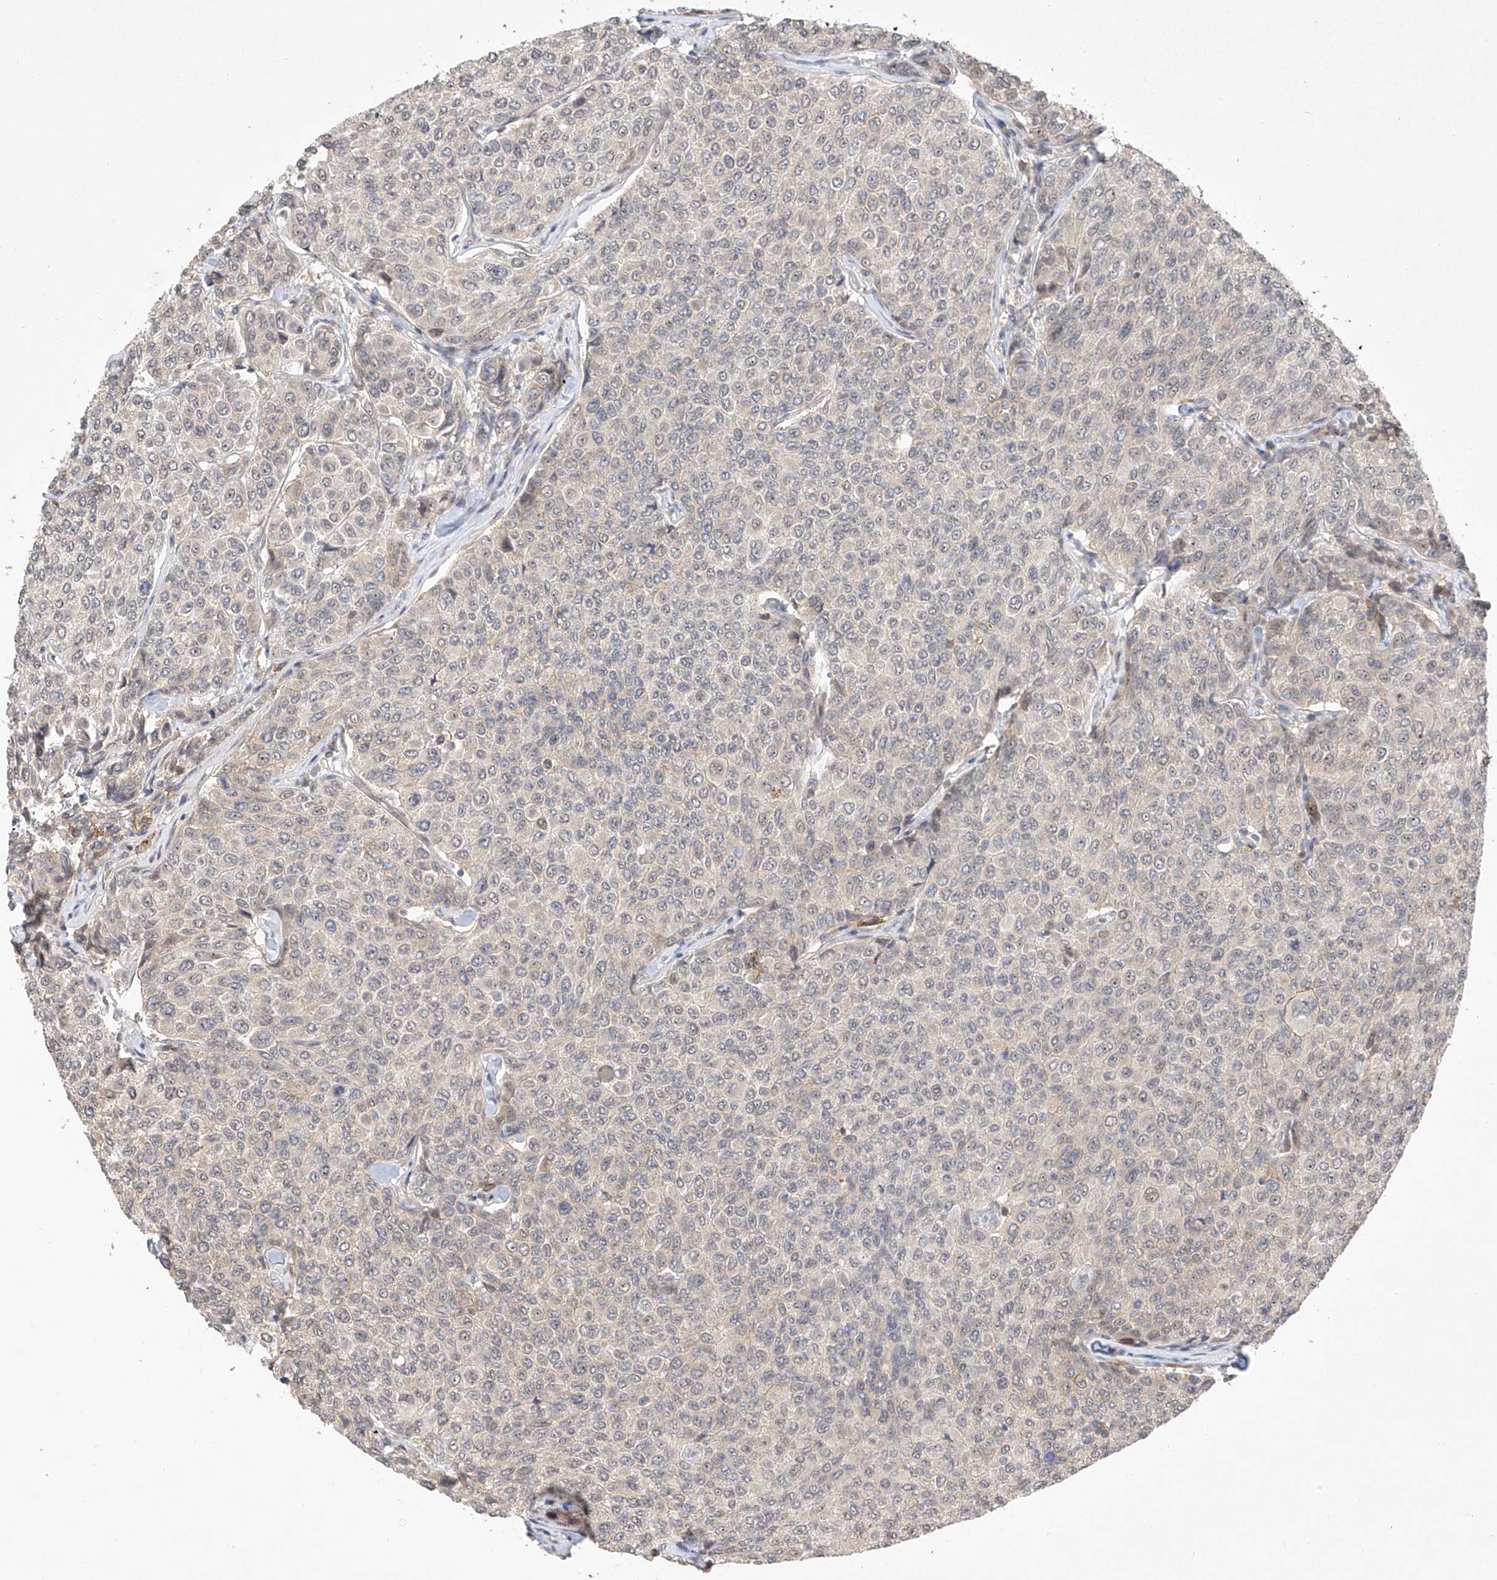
{"staining": {"intensity": "negative", "quantity": "none", "location": "none"}, "tissue": "breast cancer", "cell_type": "Tumor cells", "image_type": "cancer", "snomed": [{"axis": "morphology", "description": "Duct carcinoma"}, {"axis": "topography", "description": "Breast"}], "caption": "Immunohistochemistry of human intraductal carcinoma (breast) shows no expression in tumor cells.", "gene": "TASP1", "patient": {"sex": "female", "age": 55}}